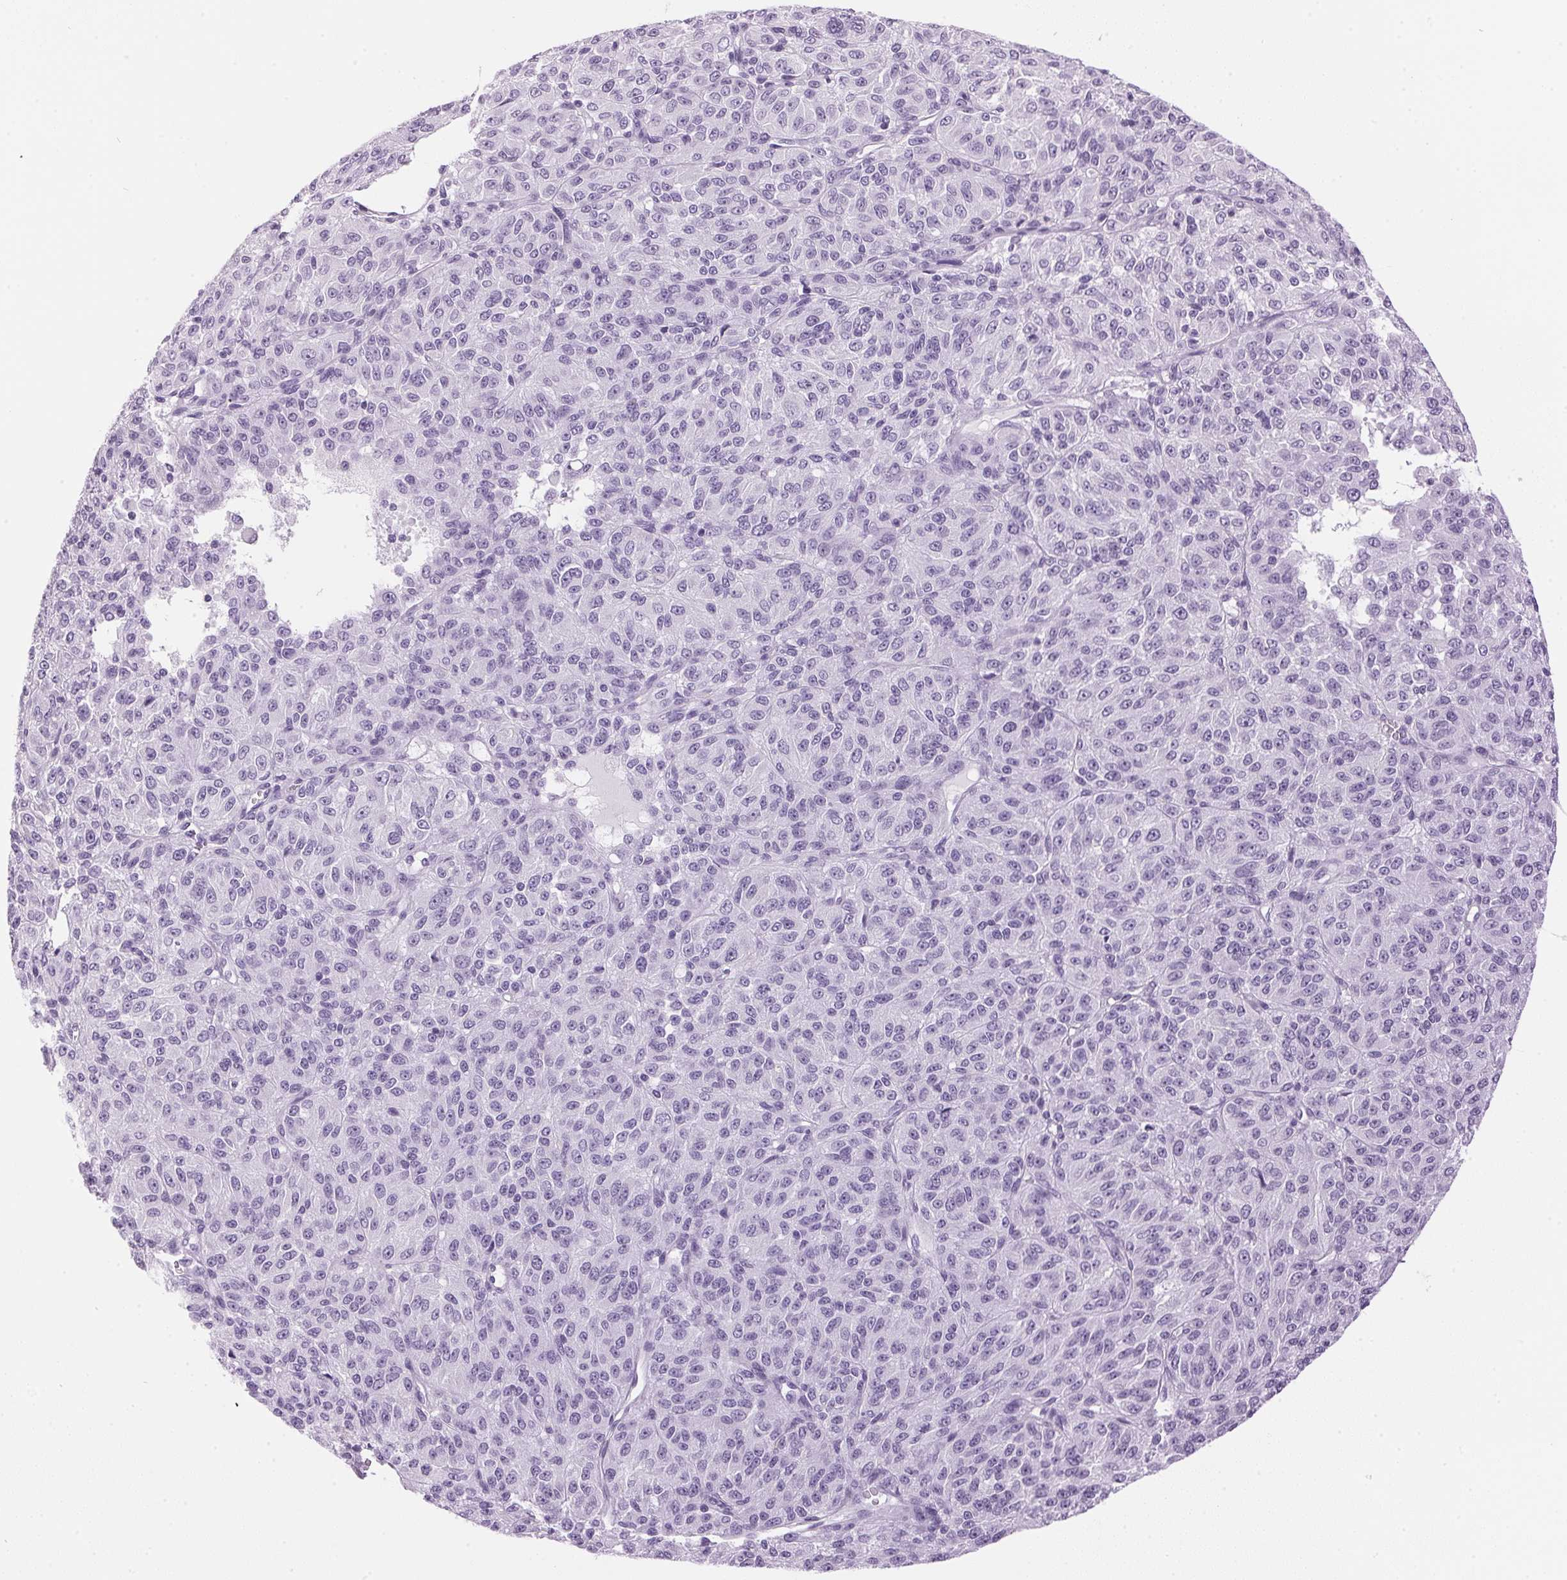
{"staining": {"intensity": "negative", "quantity": "none", "location": "none"}, "tissue": "melanoma", "cell_type": "Tumor cells", "image_type": "cancer", "snomed": [{"axis": "morphology", "description": "Malignant melanoma, Metastatic site"}, {"axis": "topography", "description": "Brain"}], "caption": "A micrograph of human malignant melanoma (metastatic site) is negative for staining in tumor cells.", "gene": "SP7", "patient": {"sex": "female", "age": 56}}